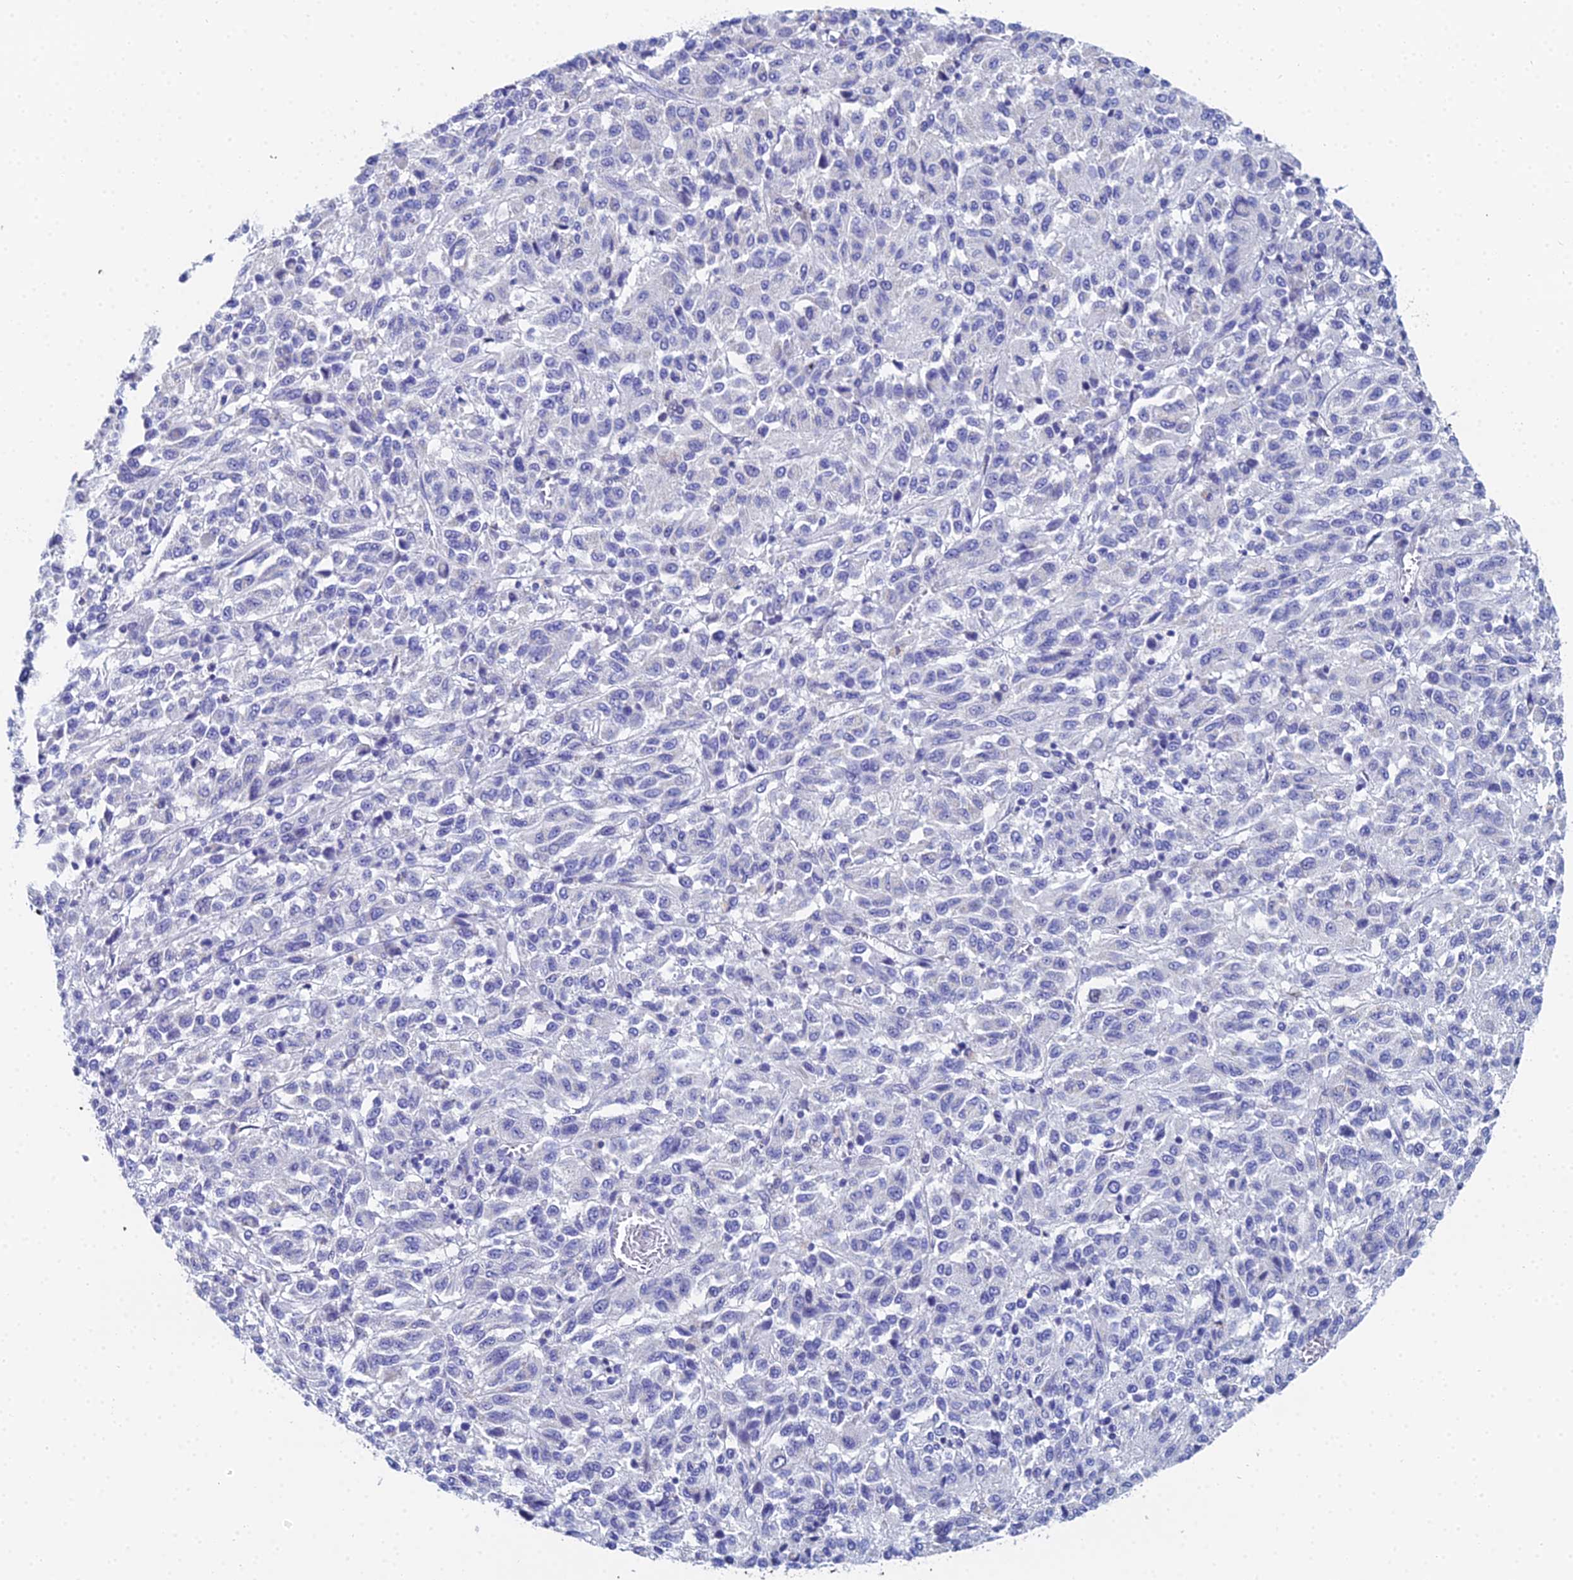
{"staining": {"intensity": "negative", "quantity": "none", "location": "none"}, "tissue": "melanoma", "cell_type": "Tumor cells", "image_type": "cancer", "snomed": [{"axis": "morphology", "description": "Malignant melanoma, Metastatic site"}, {"axis": "topography", "description": "Lung"}], "caption": "Tumor cells are negative for protein expression in human melanoma.", "gene": "OCM", "patient": {"sex": "male", "age": 64}}